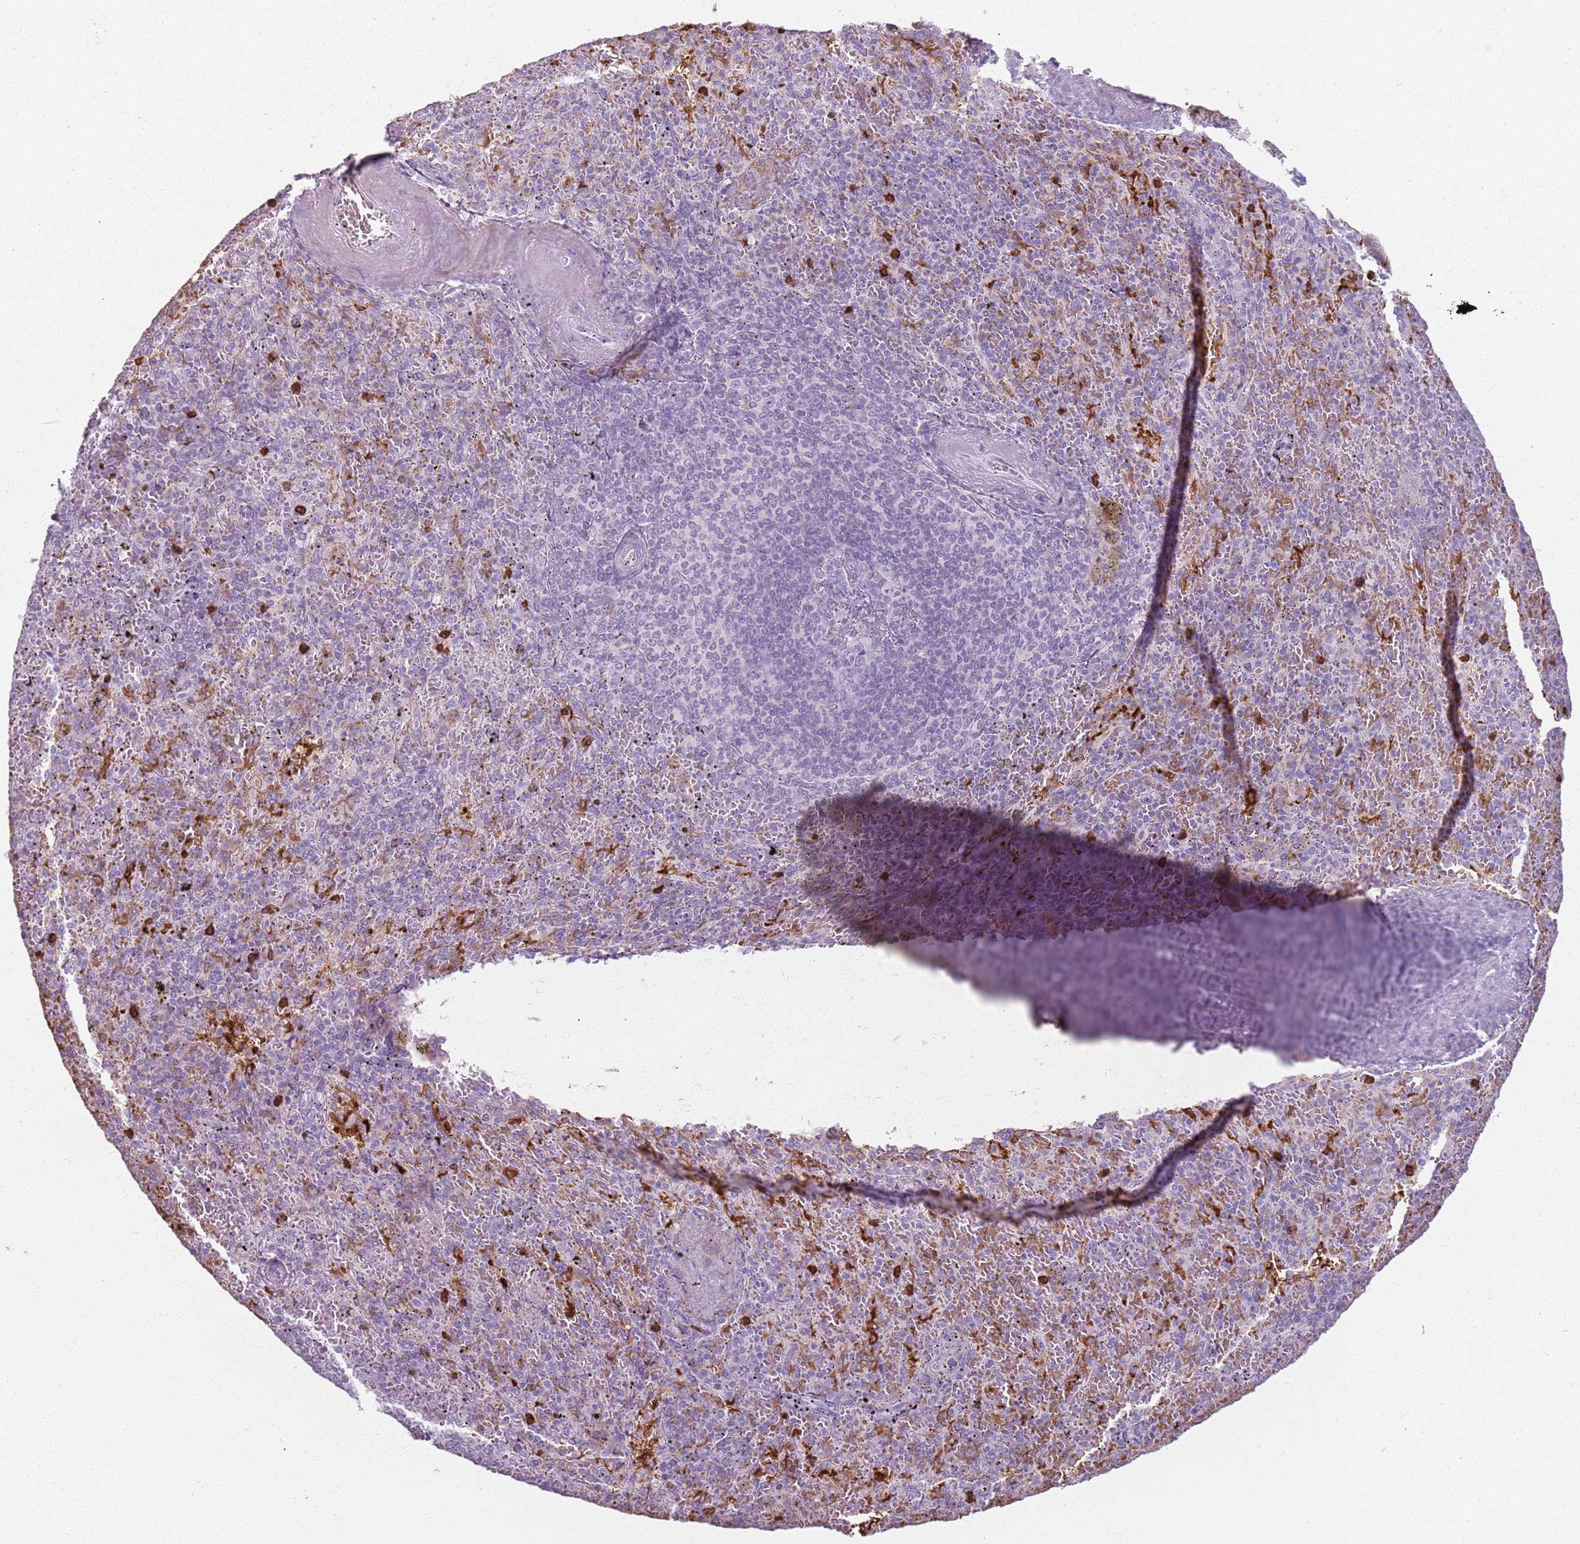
{"staining": {"intensity": "negative", "quantity": "none", "location": "none"}, "tissue": "spleen", "cell_type": "Cells in red pulp", "image_type": "normal", "snomed": [{"axis": "morphology", "description": "Normal tissue, NOS"}, {"axis": "topography", "description": "Spleen"}], "caption": "Spleen stained for a protein using IHC exhibits no positivity cells in red pulp.", "gene": "GDPGP1", "patient": {"sex": "male", "age": 82}}